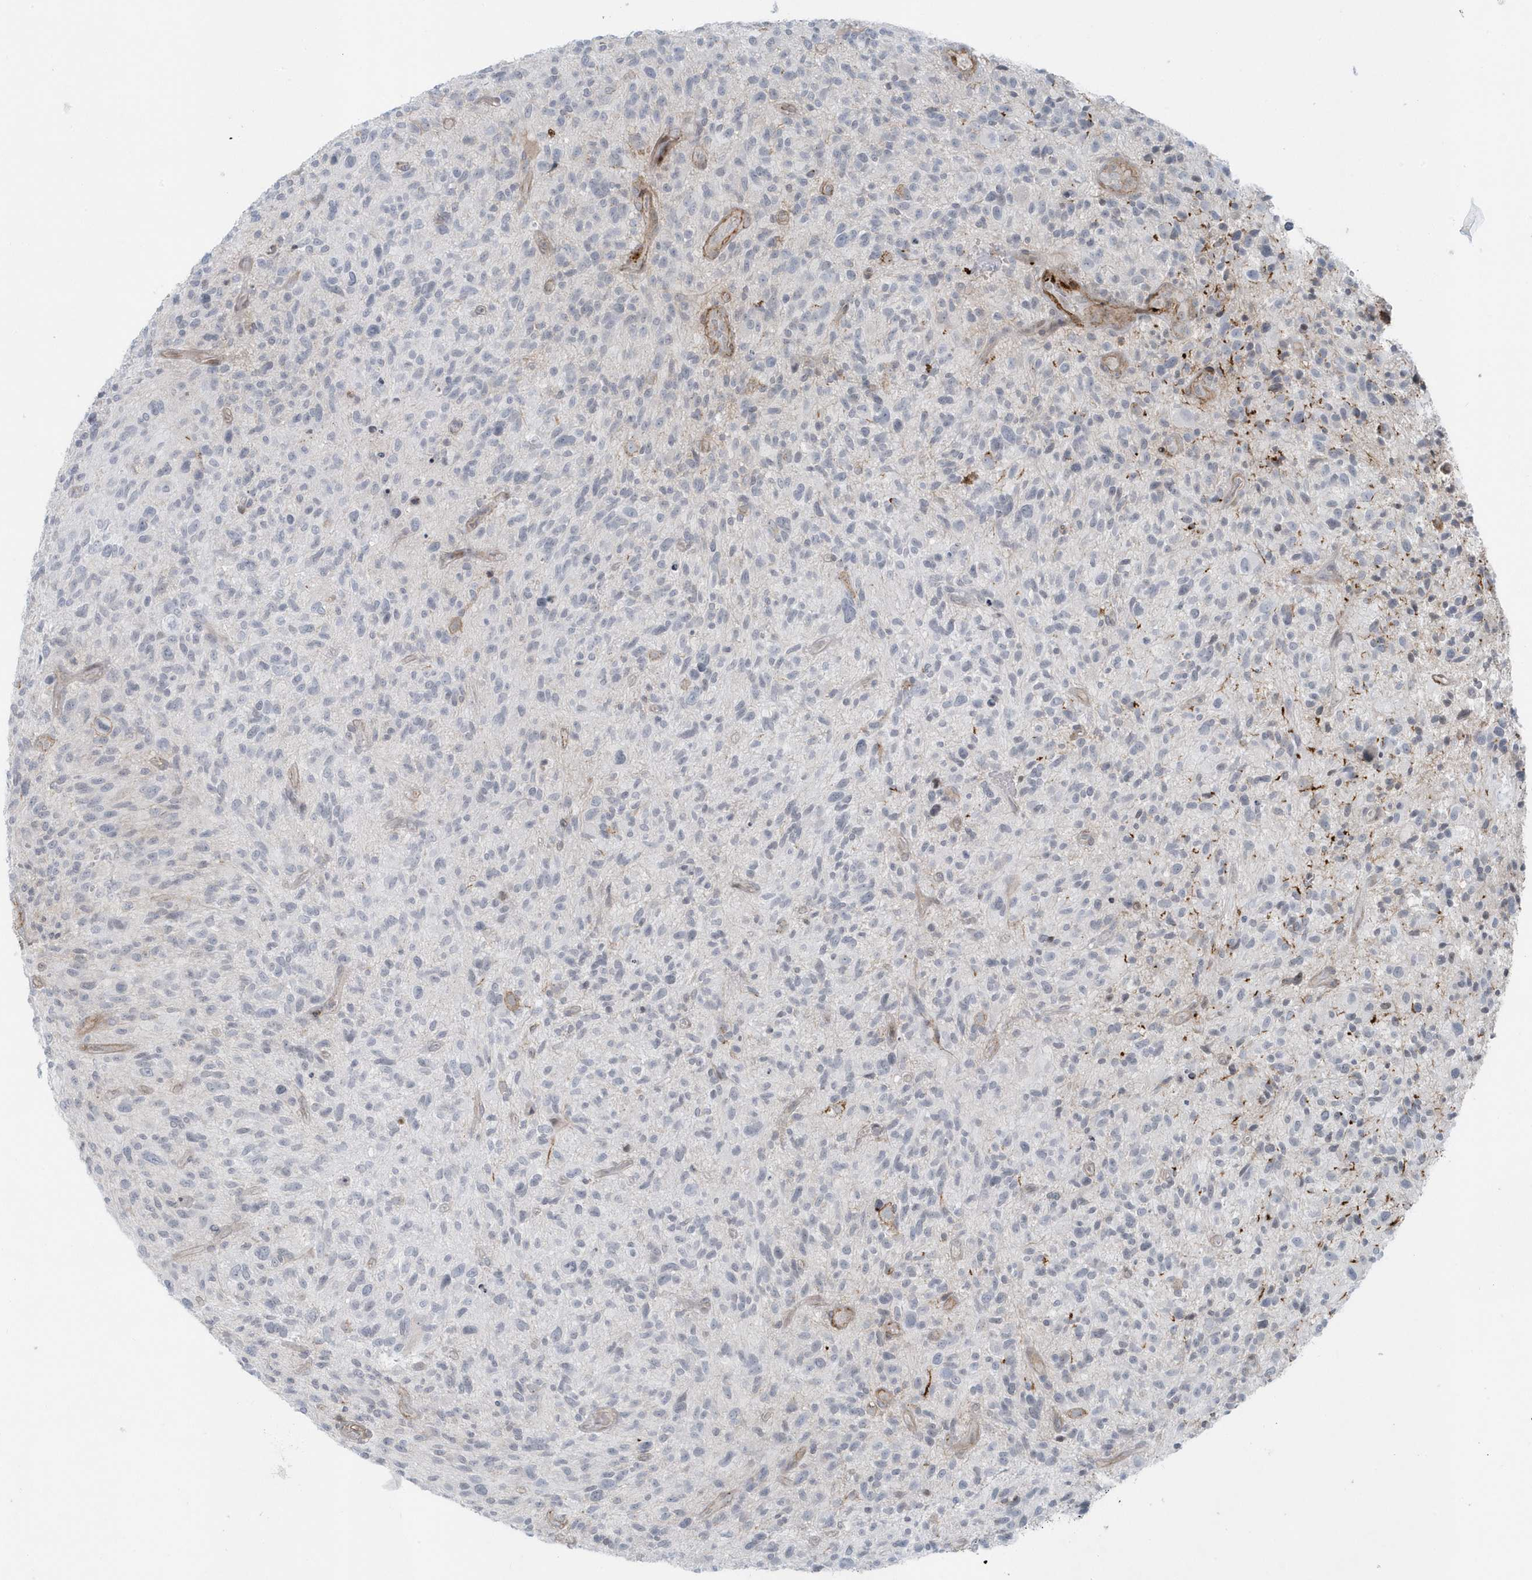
{"staining": {"intensity": "negative", "quantity": "none", "location": "none"}, "tissue": "glioma", "cell_type": "Tumor cells", "image_type": "cancer", "snomed": [{"axis": "morphology", "description": "Glioma, malignant, High grade"}, {"axis": "topography", "description": "Brain"}], "caption": "An IHC histopathology image of glioma is shown. There is no staining in tumor cells of glioma. Nuclei are stained in blue.", "gene": "CACNB2", "patient": {"sex": "male", "age": 47}}